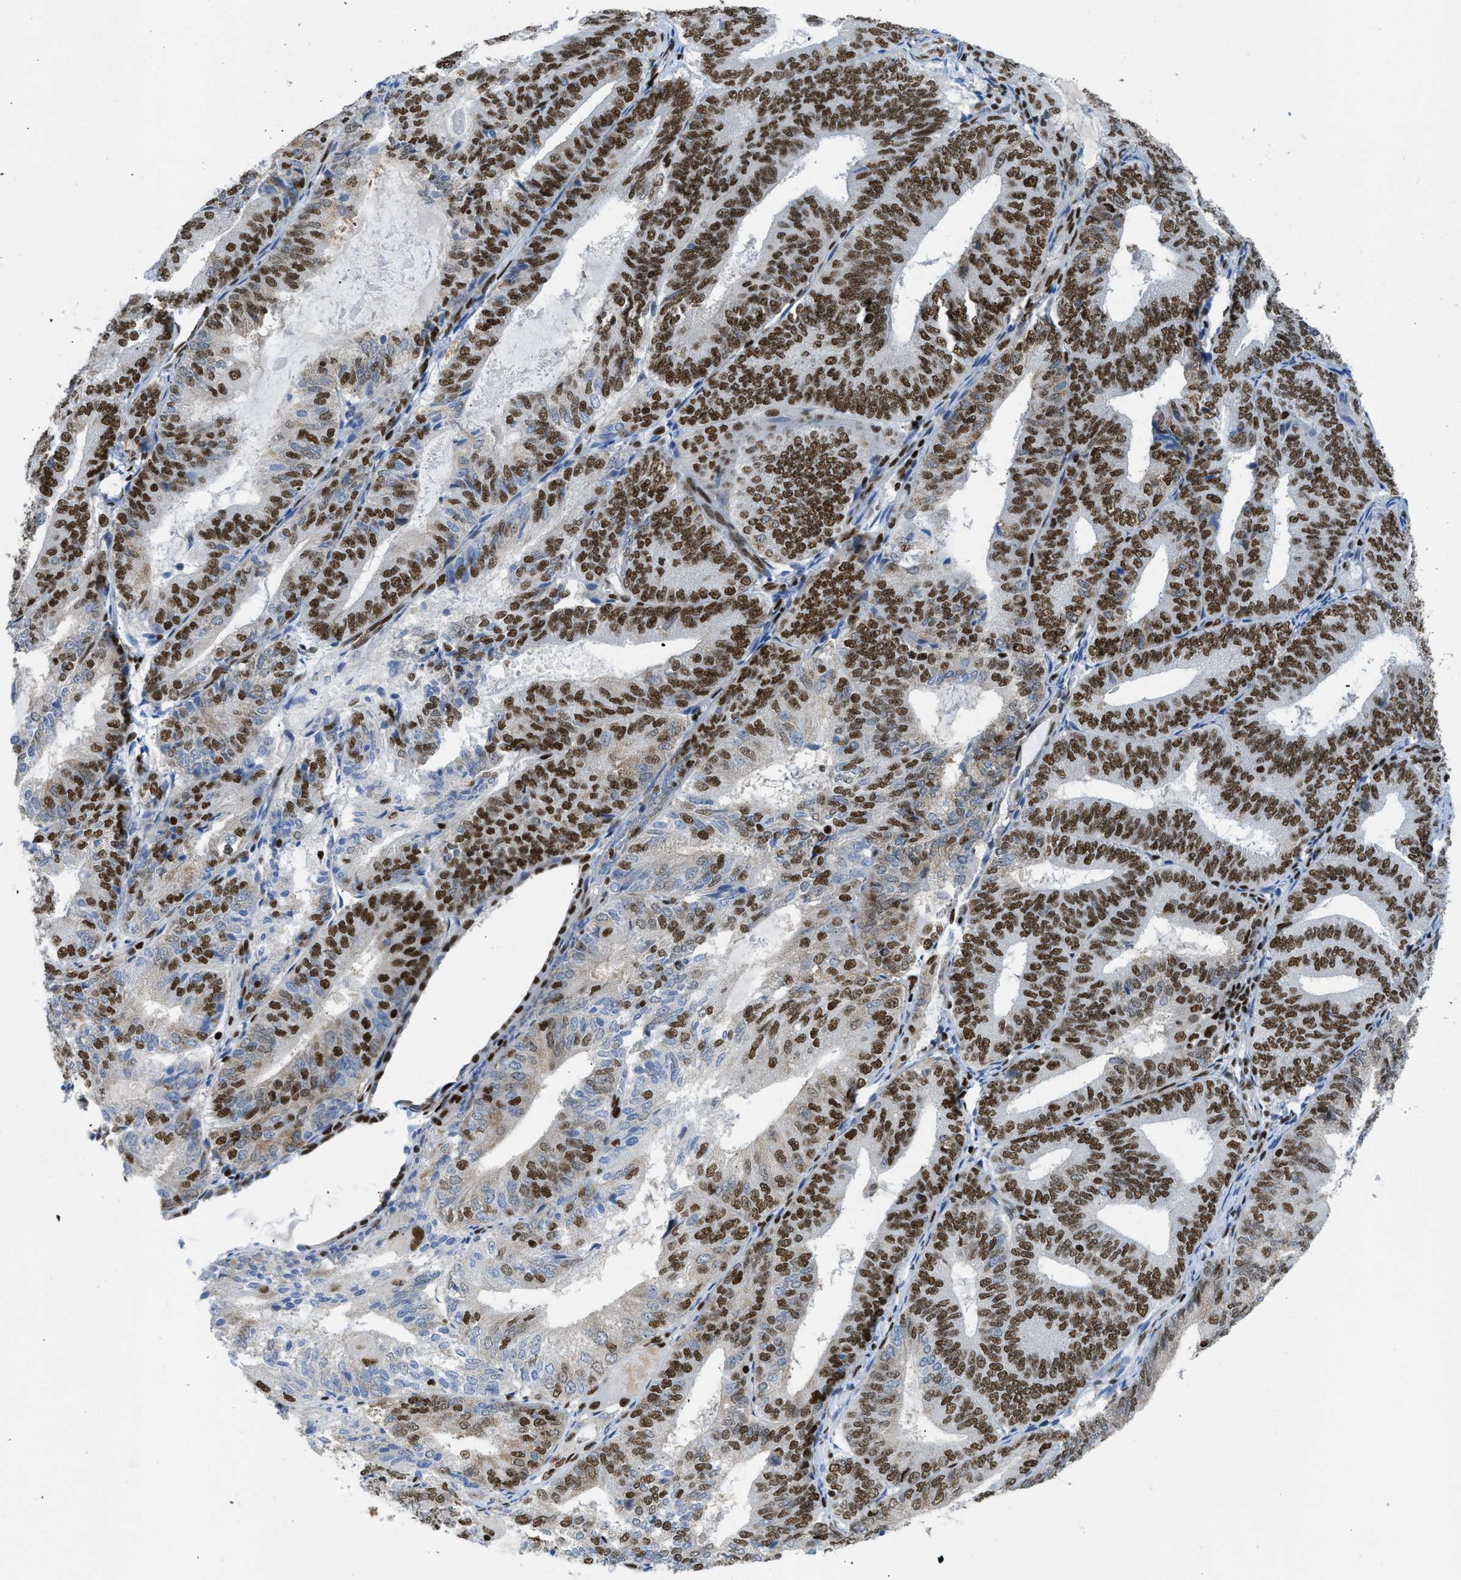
{"staining": {"intensity": "strong", "quantity": ">75%", "location": "nuclear"}, "tissue": "endometrial cancer", "cell_type": "Tumor cells", "image_type": "cancer", "snomed": [{"axis": "morphology", "description": "Adenocarcinoma, NOS"}, {"axis": "topography", "description": "Endometrium"}], "caption": "Immunohistochemical staining of human endometrial cancer (adenocarcinoma) shows high levels of strong nuclear staining in about >75% of tumor cells.", "gene": "SCAF4", "patient": {"sex": "female", "age": 81}}